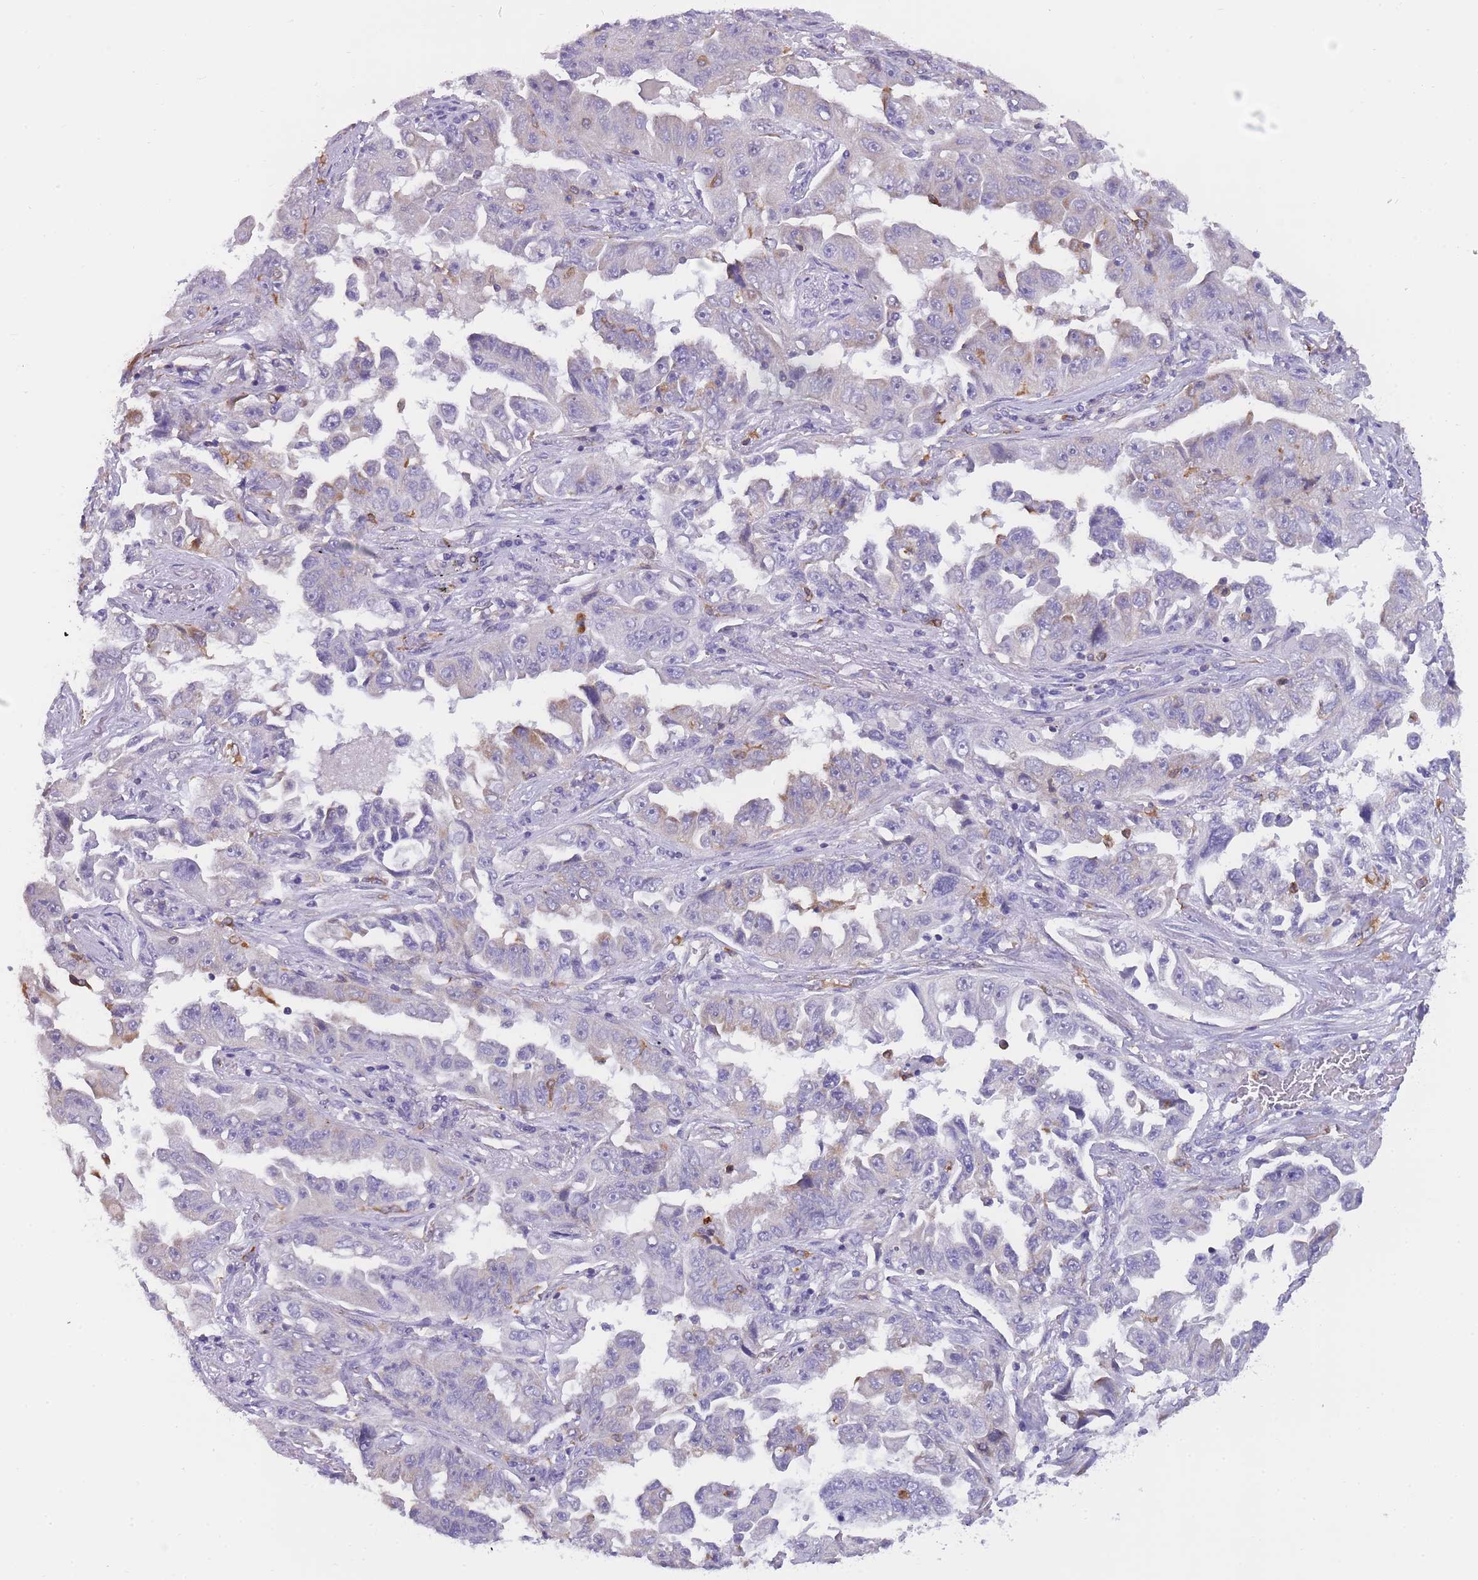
{"staining": {"intensity": "negative", "quantity": "none", "location": "none"}, "tissue": "lung cancer", "cell_type": "Tumor cells", "image_type": "cancer", "snomed": [{"axis": "morphology", "description": "Adenocarcinoma, NOS"}, {"axis": "topography", "description": "Lung"}], "caption": "An image of lung cancer (adenocarcinoma) stained for a protein exhibits no brown staining in tumor cells.", "gene": "ZNF662", "patient": {"sex": "female", "age": 51}}